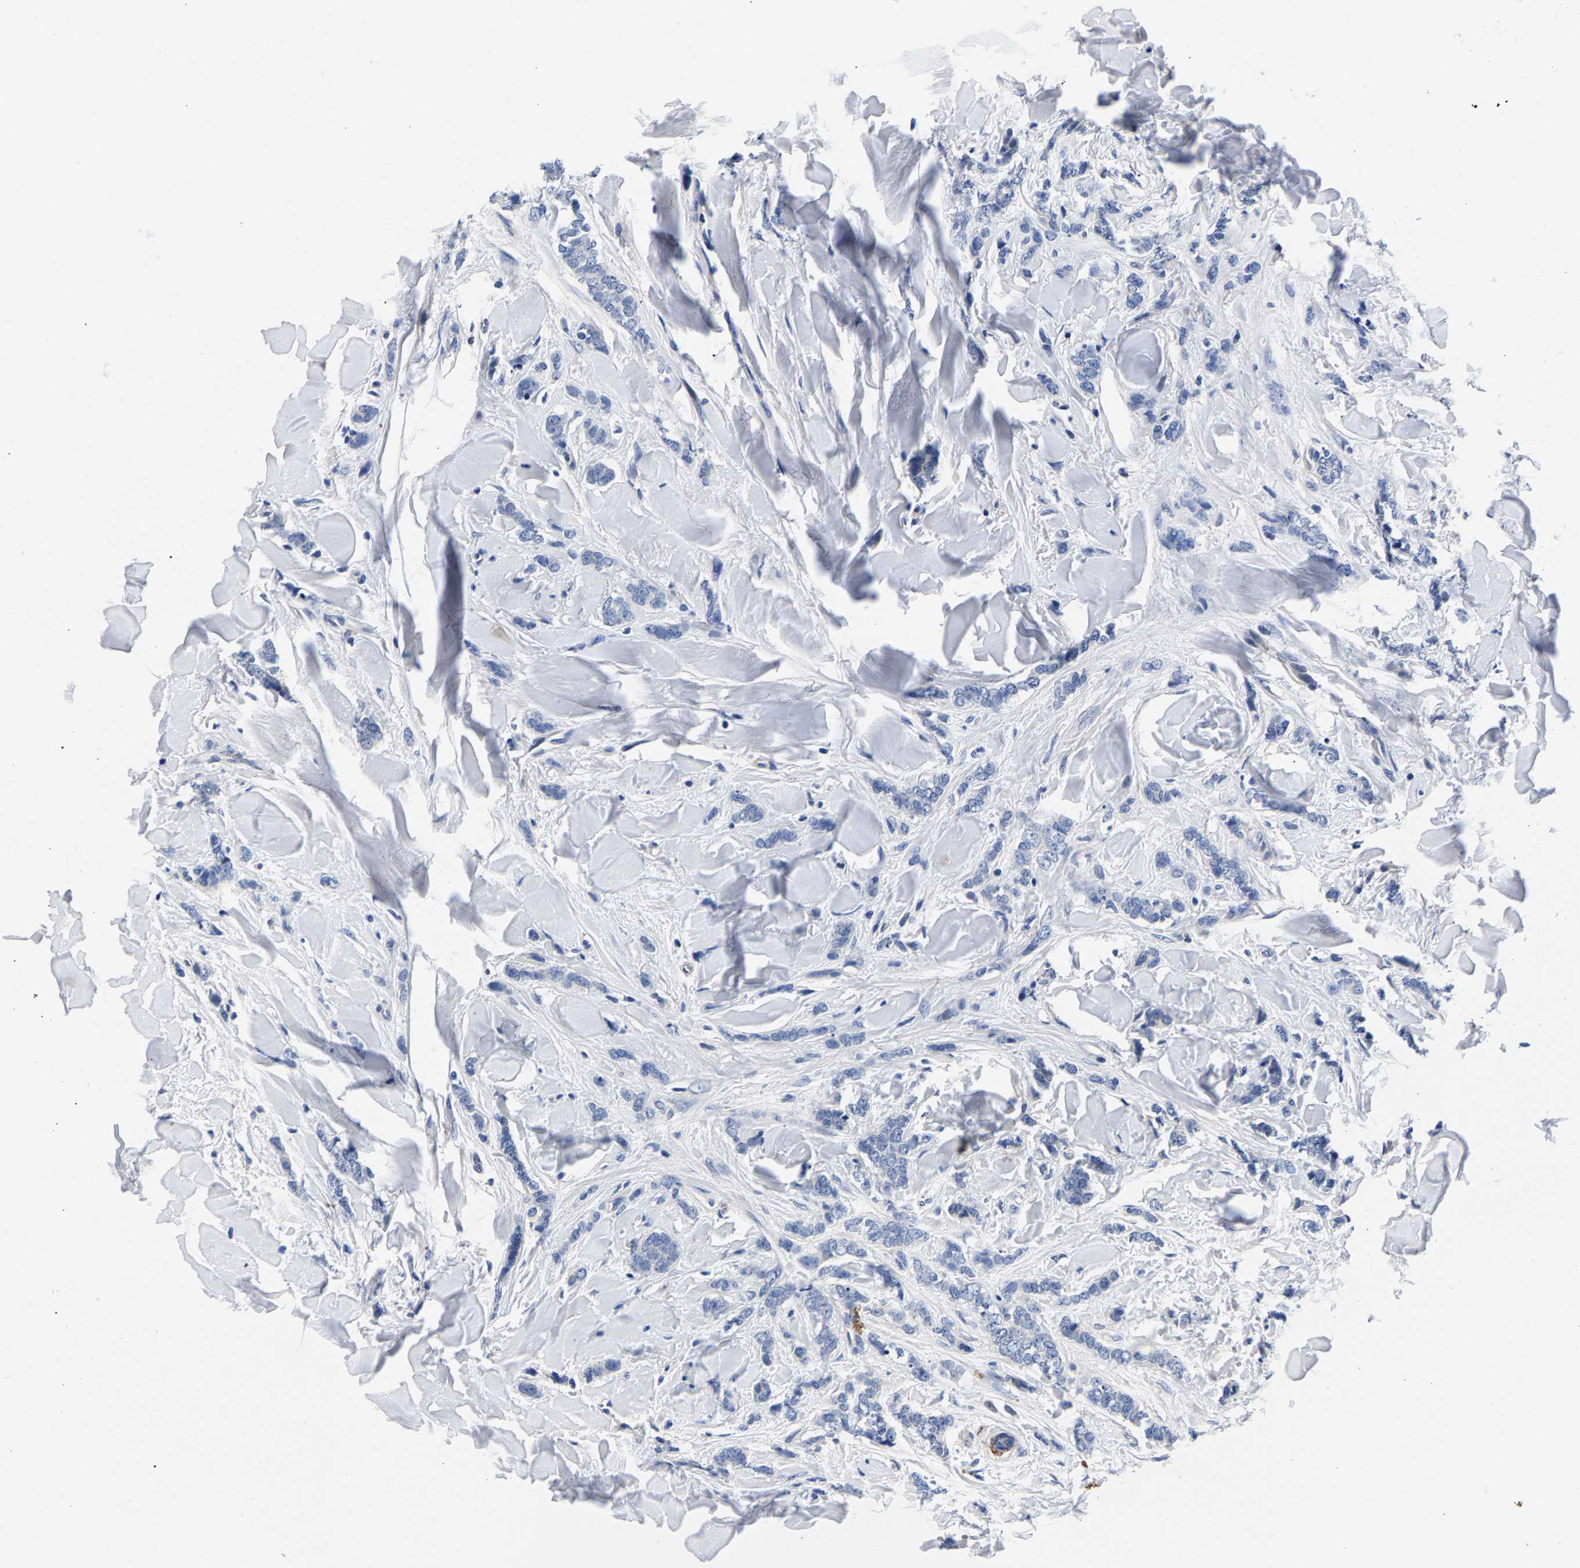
{"staining": {"intensity": "negative", "quantity": "none", "location": "none"}, "tissue": "breast cancer", "cell_type": "Tumor cells", "image_type": "cancer", "snomed": [{"axis": "morphology", "description": "Lobular carcinoma"}, {"axis": "topography", "description": "Skin"}, {"axis": "topography", "description": "Breast"}], "caption": "Immunohistochemical staining of lobular carcinoma (breast) reveals no significant positivity in tumor cells.", "gene": "P2RY4", "patient": {"sex": "female", "age": 46}}